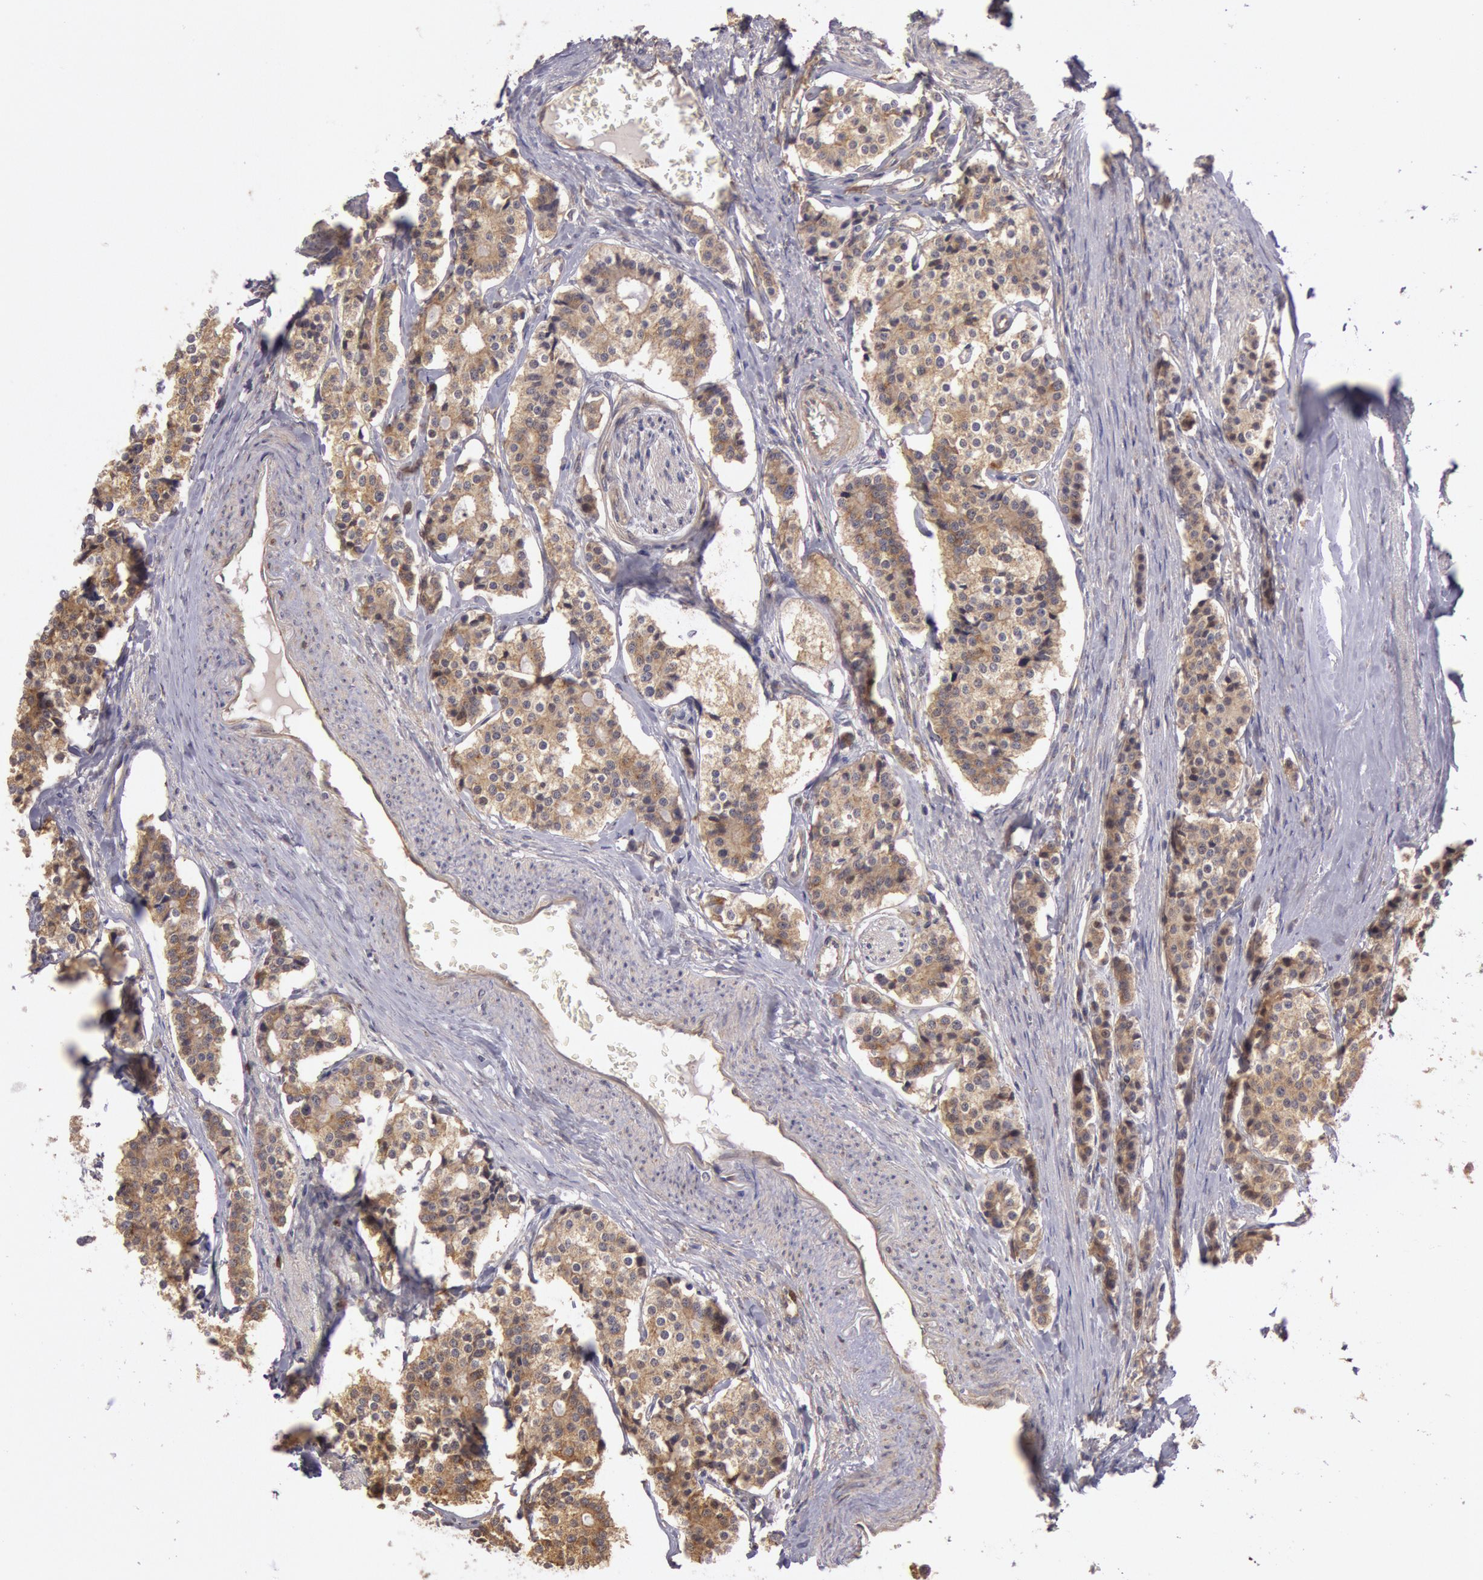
{"staining": {"intensity": "weak", "quantity": ">75%", "location": "cytoplasmic/membranous"}, "tissue": "carcinoid", "cell_type": "Tumor cells", "image_type": "cancer", "snomed": [{"axis": "morphology", "description": "Carcinoid, malignant, NOS"}, {"axis": "topography", "description": "Small intestine"}], "caption": "Tumor cells display low levels of weak cytoplasmic/membranous staining in about >75% of cells in human carcinoid. (DAB (3,3'-diaminobenzidine) IHC, brown staining for protein, blue staining for nuclei).", "gene": "AMOTL1", "patient": {"sex": "male", "age": 63}}